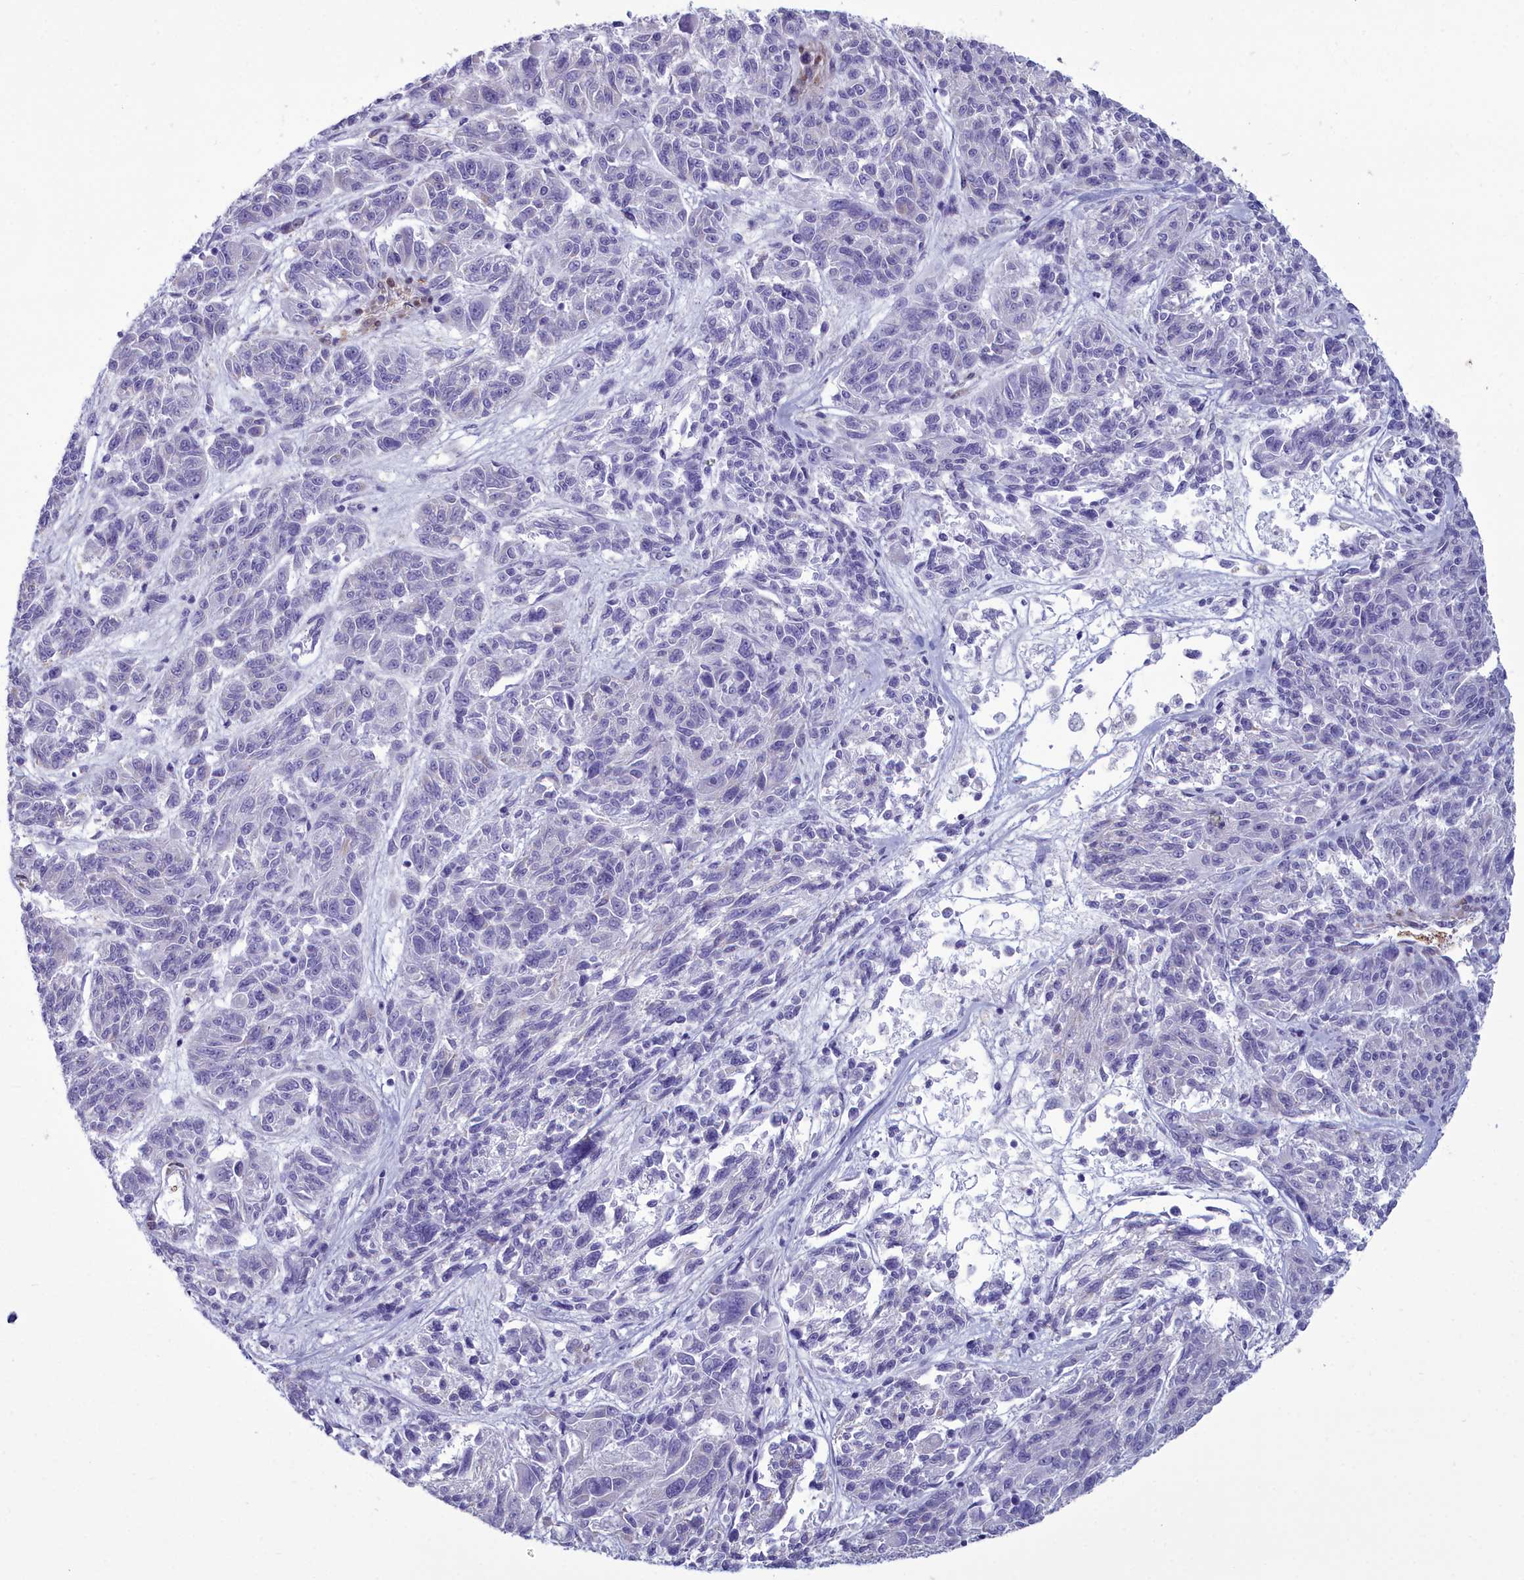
{"staining": {"intensity": "negative", "quantity": "none", "location": "none"}, "tissue": "melanoma", "cell_type": "Tumor cells", "image_type": "cancer", "snomed": [{"axis": "morphology", "description": "Malignant melanoma, NOS"}, {"axis": "topography", "description": "Skin"}], "caption": "Tumor cells are negative for protein expression in human melanoma. (DAB immunohistochemistry, high magnification).", "gene": "PPP1R14A", "patient": {"sex": "male", "age": 53}}